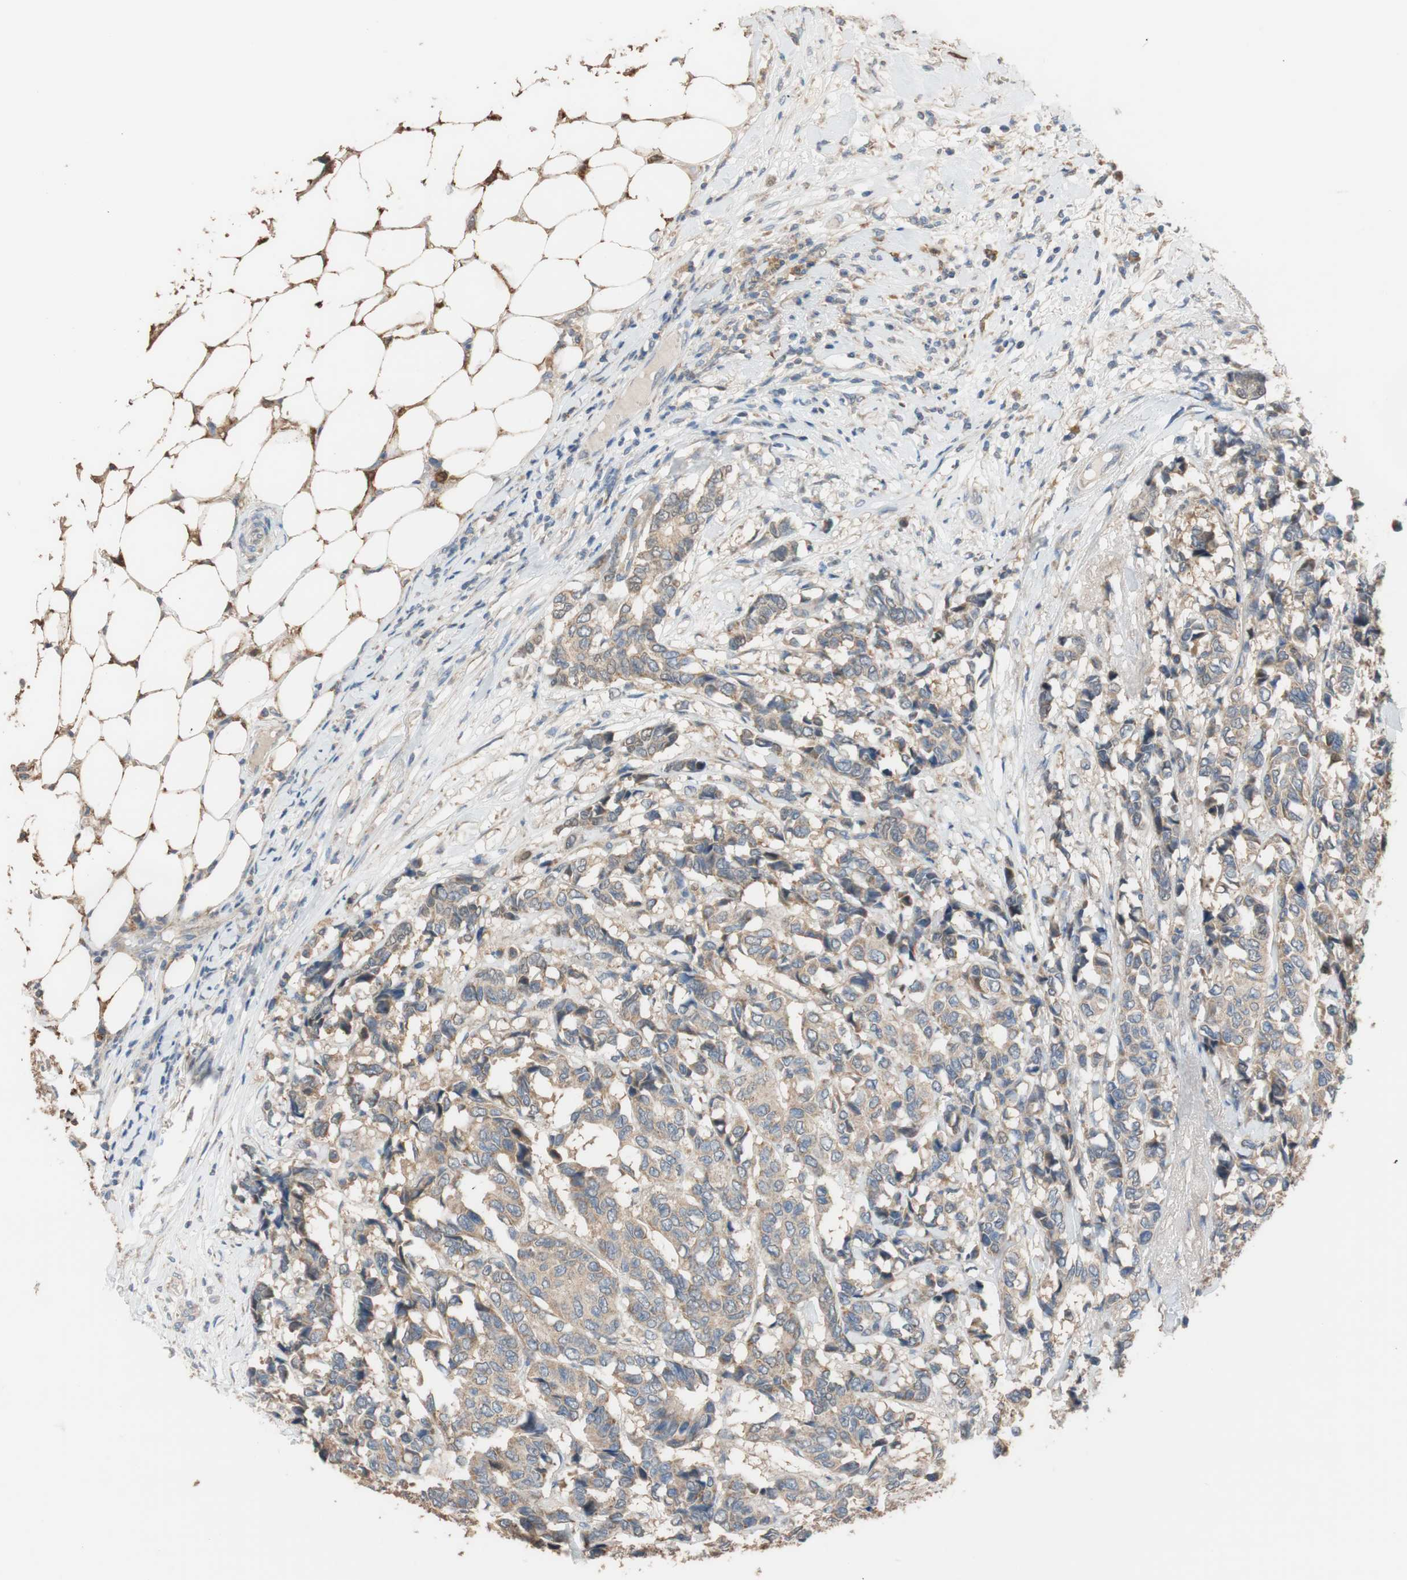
{"staining": {"intensity": "moderate", "quantity": ">75%", "location": "cytoplasmic/membranous"}, "tissue": "breast cancer", "cell_type": "Tumor cells", "image_type": "cancer", "snomed": [{"axis": "morphology", "description": "Duct carcinoma"}, {"axis": "topography", "description": "Breast"}], "caption": "Protein staining shows moderate cytoplasmic/membranous positivity in about >75% of tumor cells in infiltrating ductal carcinoma (breast). (DAB IHC with brightfield microscopy, high magnification).", "gene": "ALDH1A2", "patient": {"sex": "female", "age": 87}}